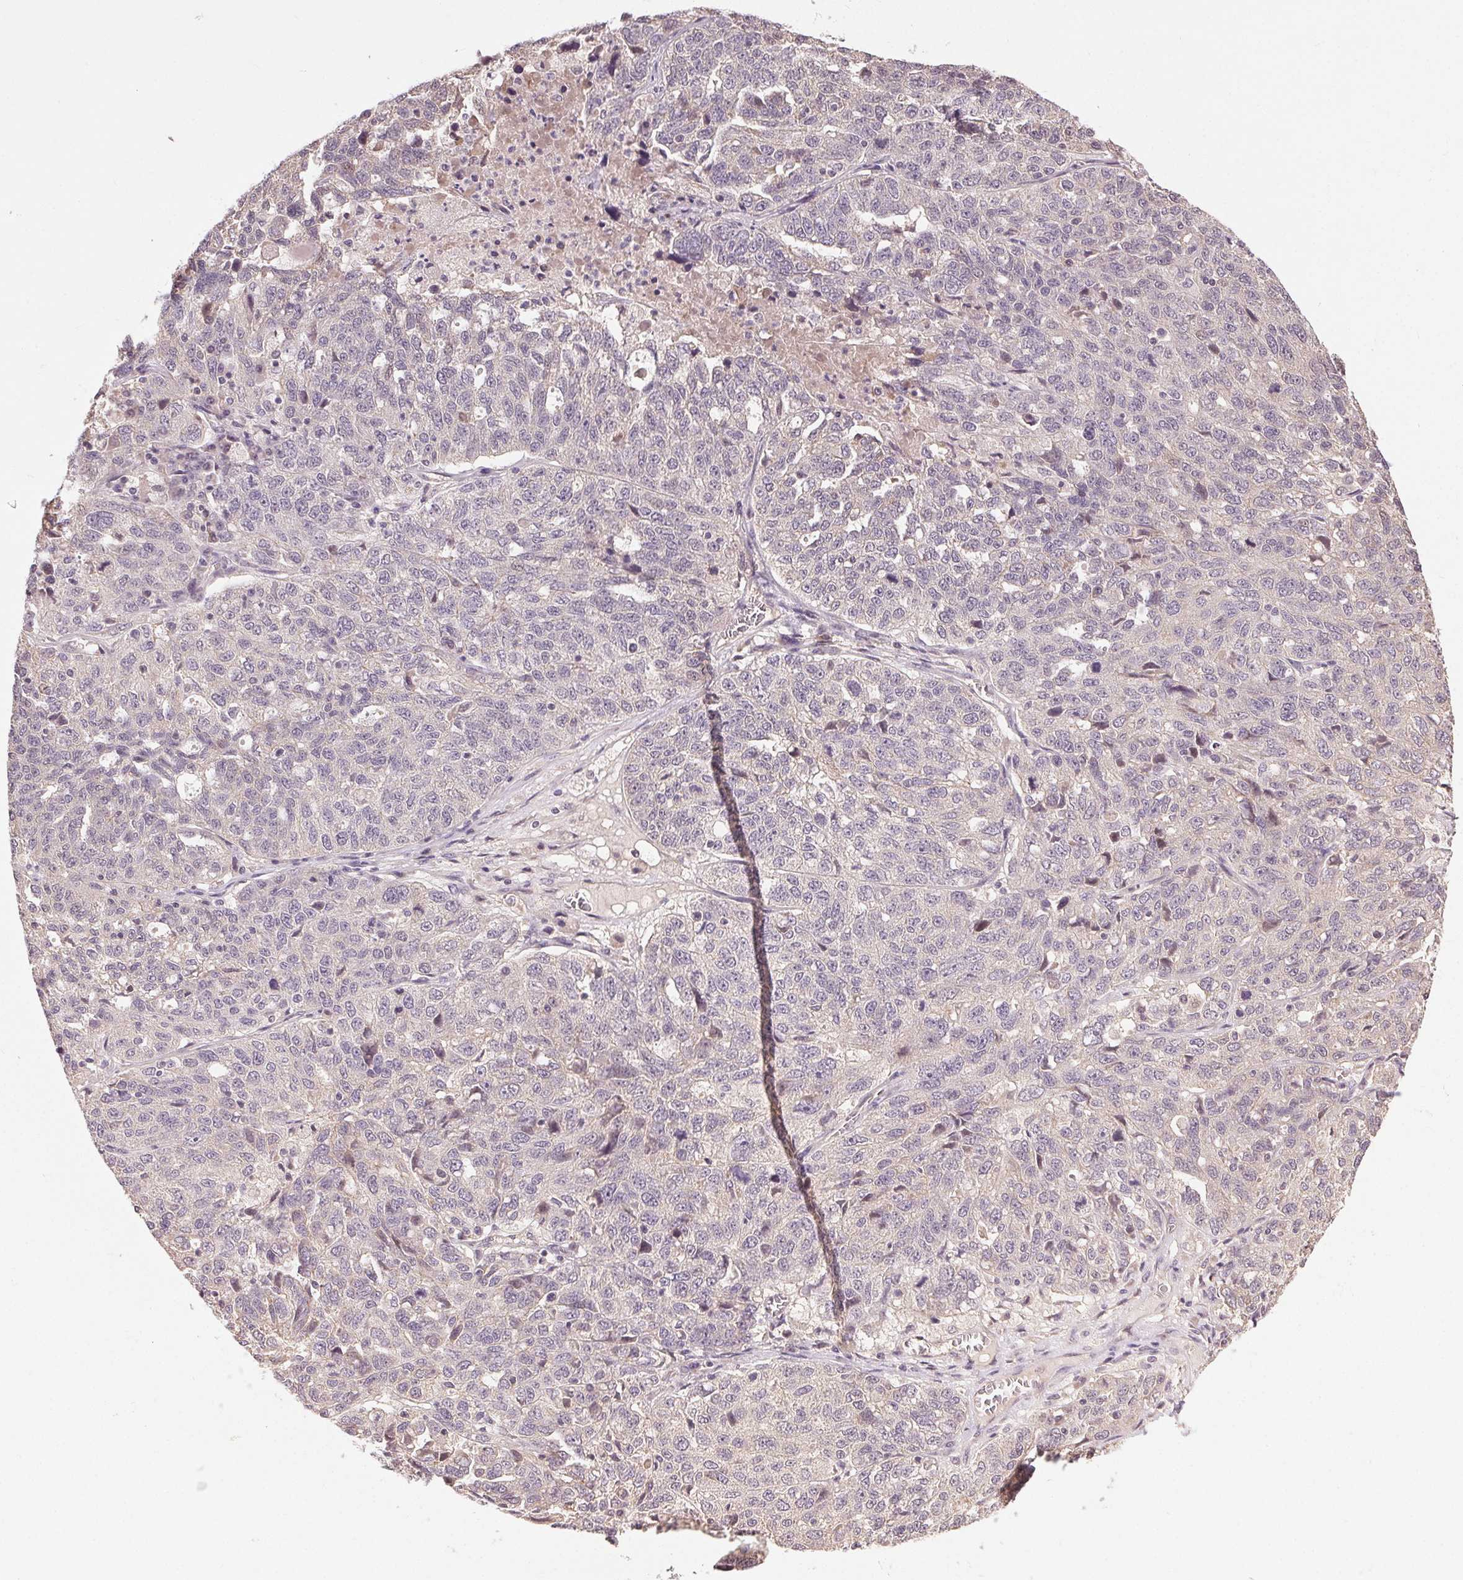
{"staining": {"intensity": "negative", "quantity": "none", "location": "none"}, "tissue": "ovarian cancer", "cell_type": "Tumor cells", "image_type": "cancer", "snomed": [{"axis": "morphology", "description": "Cystadenocarcinoma, serous, NOS"}, {"axis": "topography", "description": "Ovary"}], "caption": "High power microscopy photomicrograph of an immunohistochemistry histopathology image of ovarian cancer, revealing no significant expression in tumor cells. (Stains: DAB (3,3'-diaminobenzidine) IHC with hematoxylin counter stain, Microscopy: brightfield microscopy at high magnification).", "gene": "ATP1B3", "patient": {"sex": "female", "age": 71}}